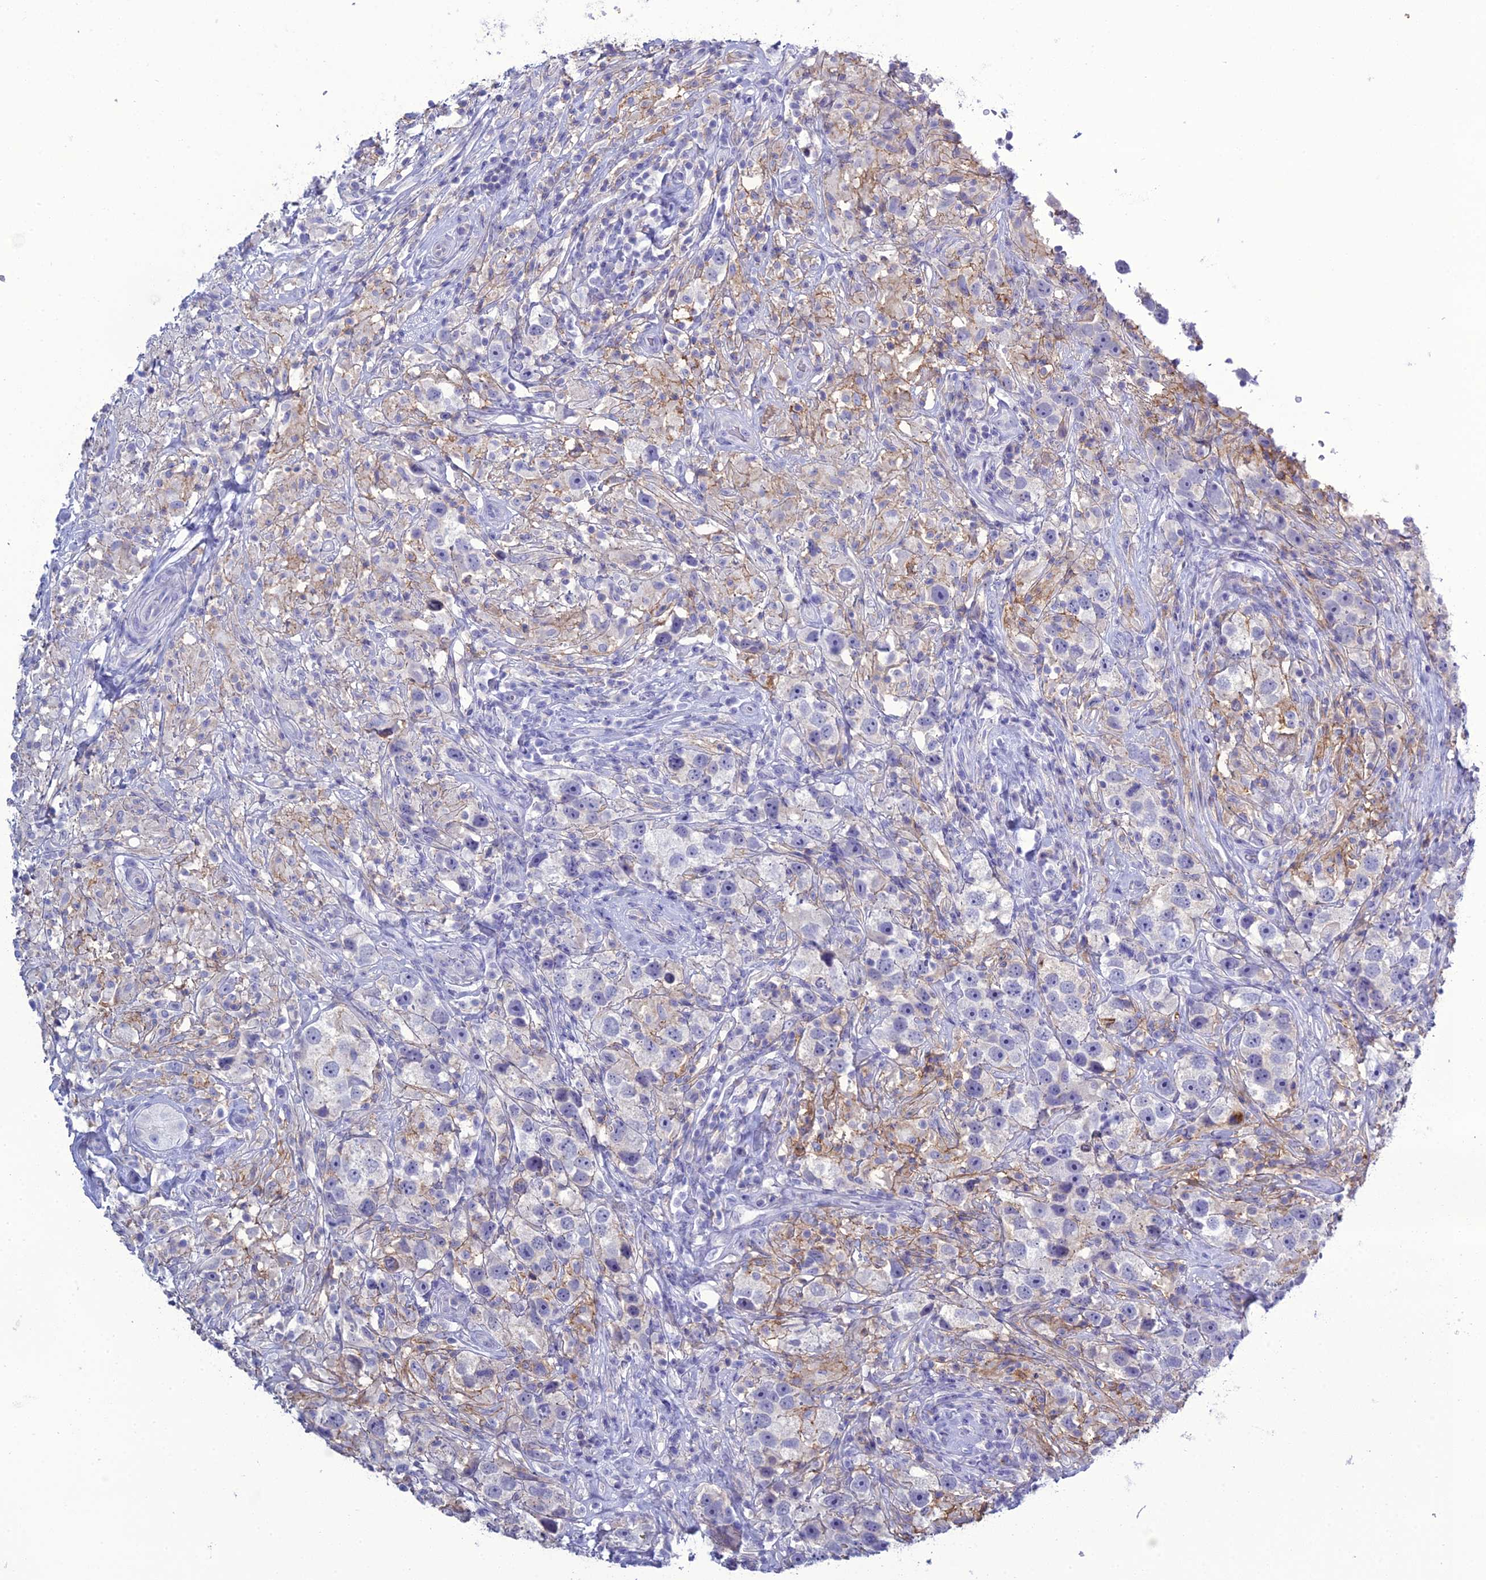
{"staining": {"intensity": "negative", "quantity": "none", "location": "none"}, "tissue": "testis cancer", "cell_type": "Tumor cells", "image_type": "cancer", "snomed": [{"axis": "morphology", "description": "Seminoma, NOS"}, {"axis": "topography", "description": "Testis"}], "caption": "Human testis cancer (seminoma) stained for a protein using immunohistochemistry (IHC) demonstrates no expression in tumor cells.", "gene": "ACE", "patient": {"sex": "male", "age": 49}}